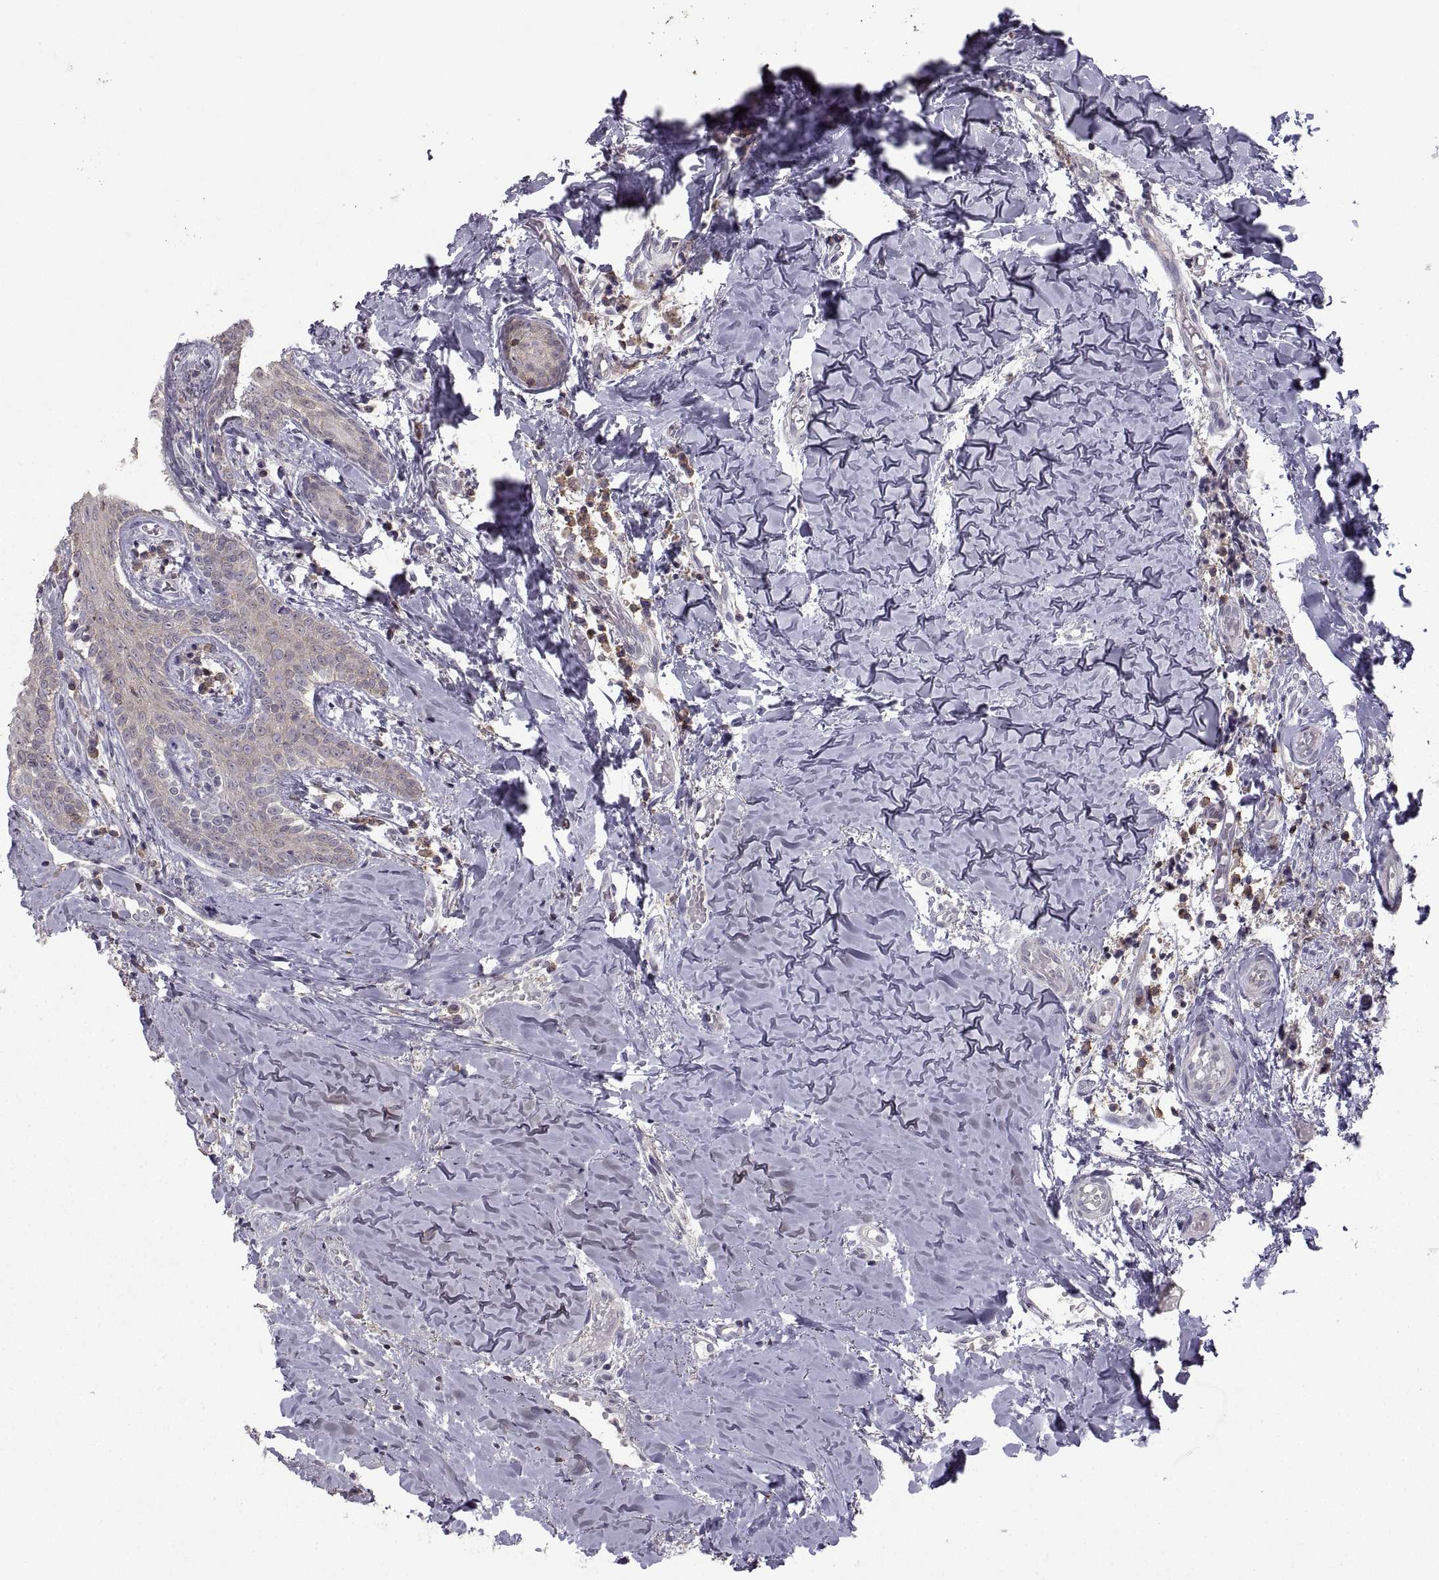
{"staining": {"intensity": "negative", "quantity": "none", "location": "none"}, "tissue": "head and neck cancer", "cell_type": "Tumor cells", "image_type": "cancer", "snomed": [{"axis": "morphology", "description": "Normal tissue, NOS"}, {"axis": "morphology", "description": "Squamous cell carcinoma, NOS"}, {"axis": "topography", "description": "Oral tissue"}, {"axis": "topography", "description": "Salivary gland"}, {"axis": "topography", "description": "Head-Neck"}], "caption": "The histopathology image displays no staining of tumor cells in head and neck squamous cell carcinoma.", "gene": "EZR", "patient": {"sex": "female", "age": 62}}